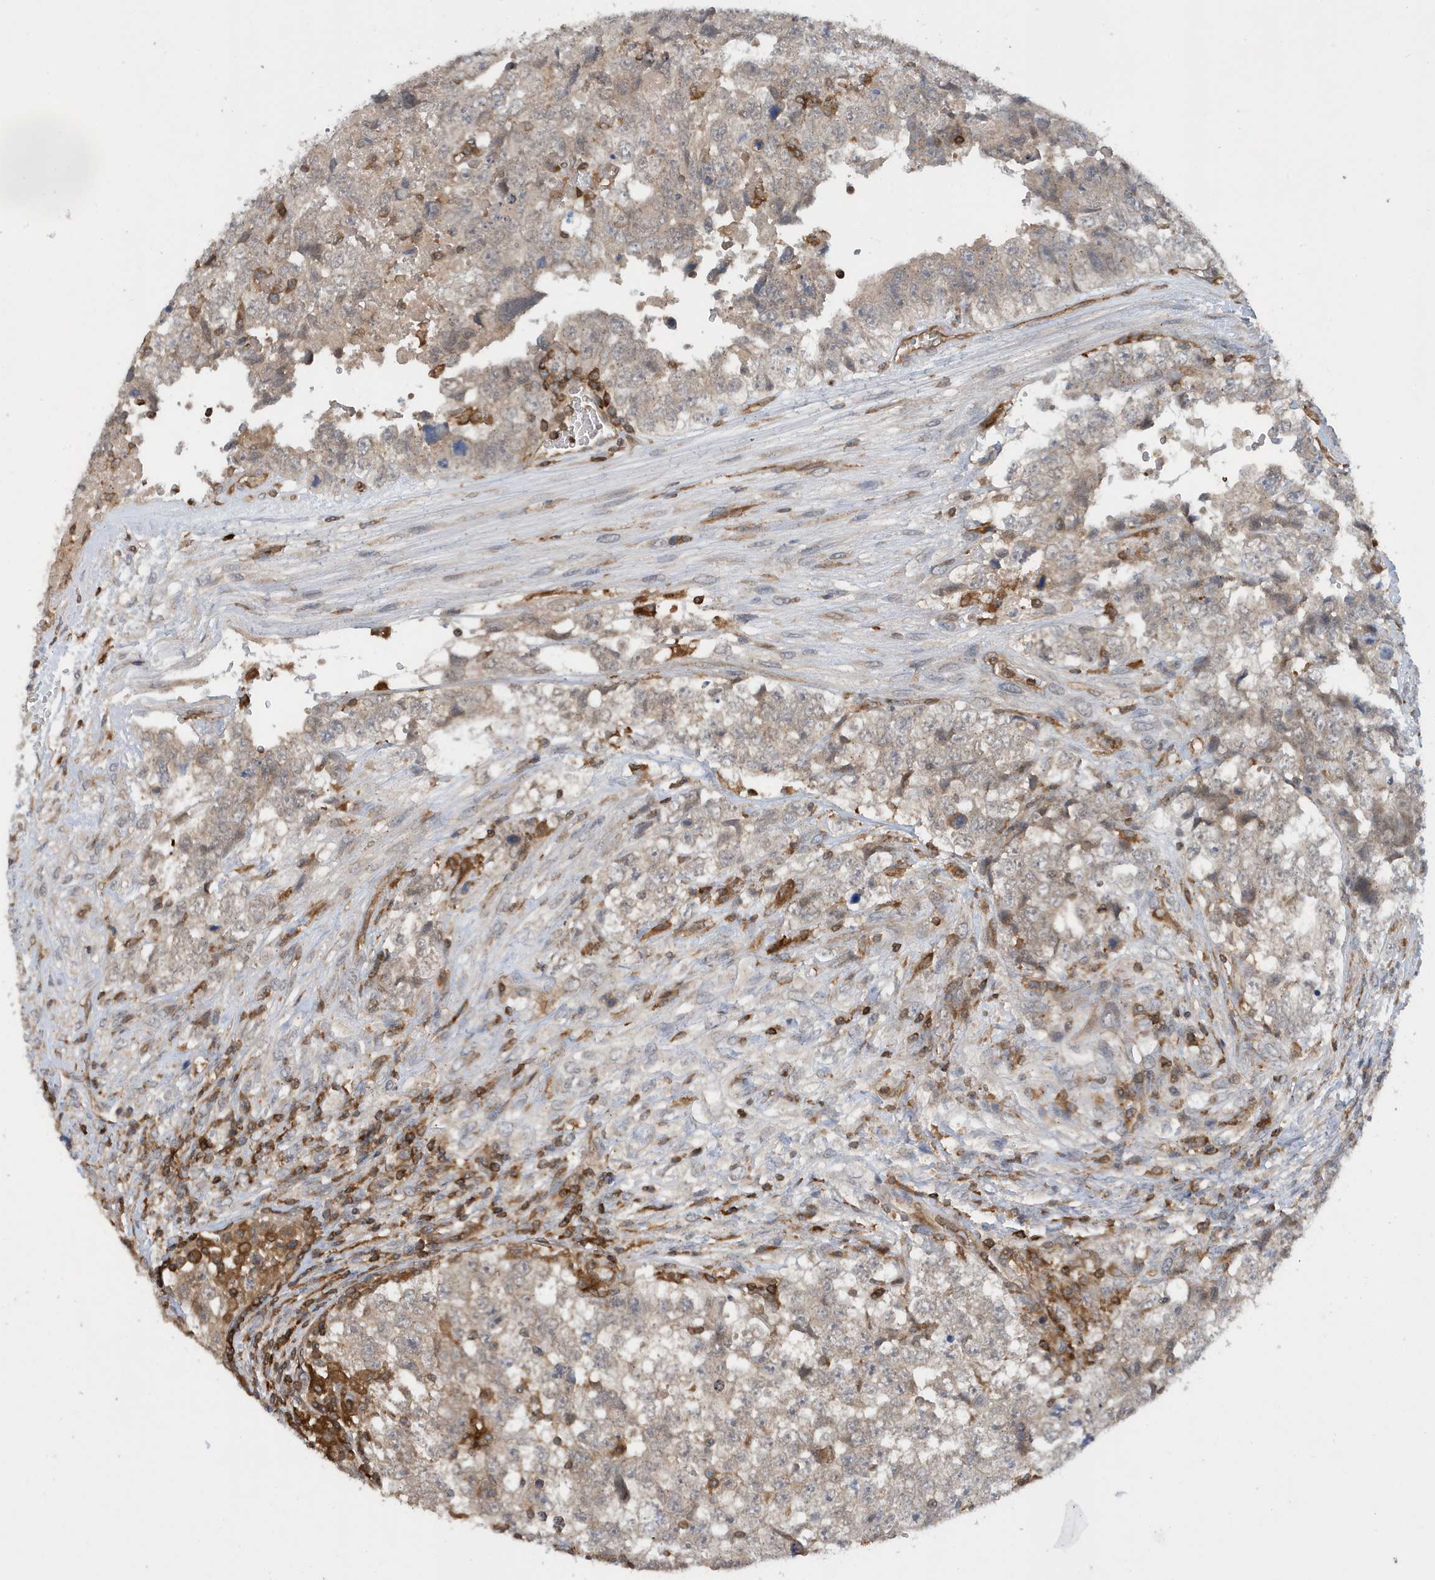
{"staining": {"intensity": "negative", "quantity": "none", "location": "none"}, "tissue": "testis cancer", "cell_type": "Tumor cells", "image_type": "cancer", "snomed": [{"axis": "morphology", "description": "Carcinoma, Embryonal, NOS"}, {"axis": "topography", "description": "Testis"}], "caption": "There is no significant positivity in tumor cells of testis cancer (embryonal carcinoma).", "gene": "NSUN3", "patient": {"sex": "male", "age": 37}}